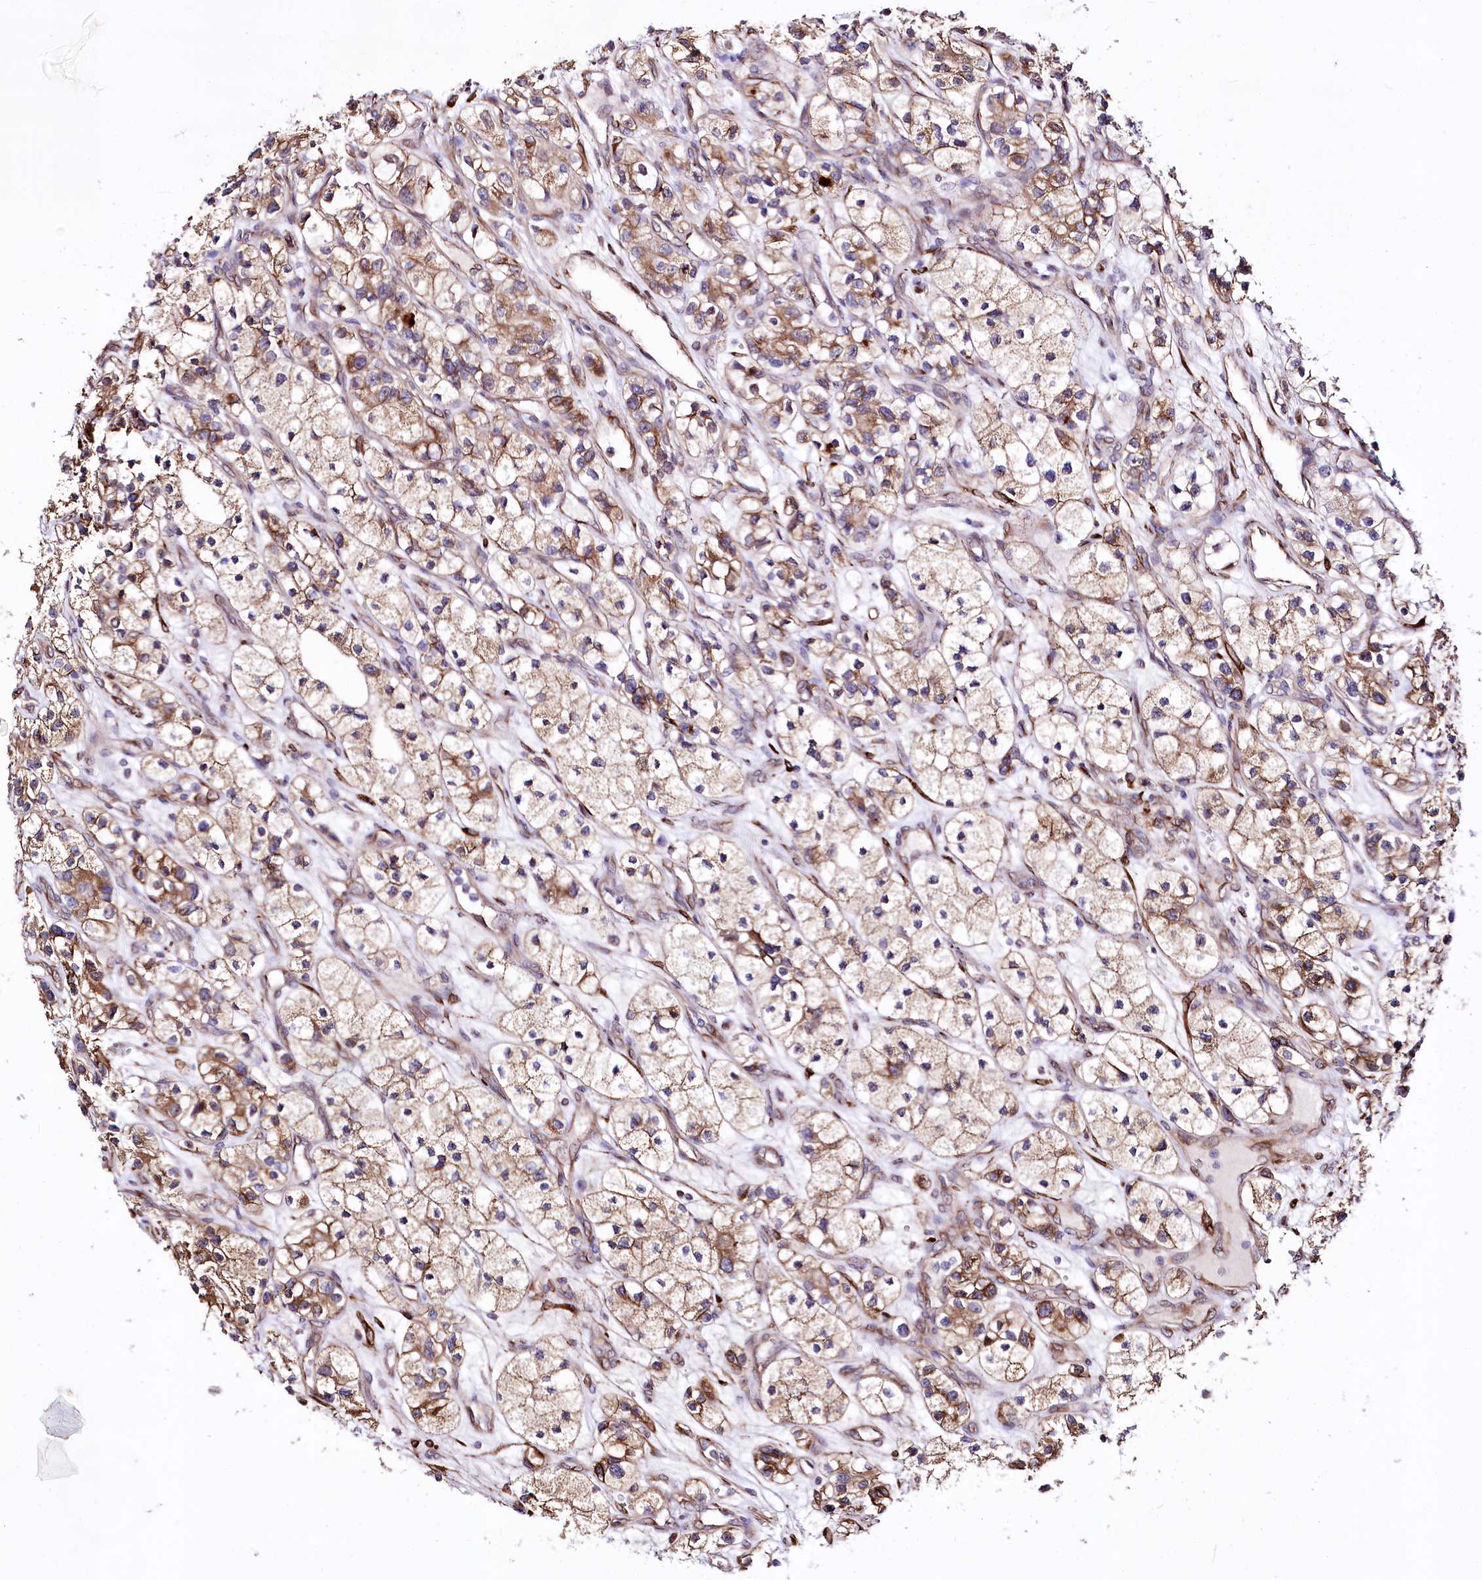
{"staining": {"intensity": "moderate", "quantity": ">75%", "location": "cytoplasmic/membranous"}, "tissue": "renal cancer", "cell_type": "Tumor cells", "image_type": "cancer", "snomed": [{"axis": "morphology", "description": "Adenocarcinoma, NOS"}, {"axis": "topography", "description": "Kidney"}], "caption": "IHC staining of renal cancer, which shows medium levels of moderate cytoplasmic/membranous positivity in about >75% of tumor cells indicating moderate cytoplasmic/membranous protein expression. The staining was performed using DAB (brown) for protein detection and nuclei were counterstained in hematoxylin (blue).", "gene": "WWC1", "patient": {"sex": "female", "age": 57}}